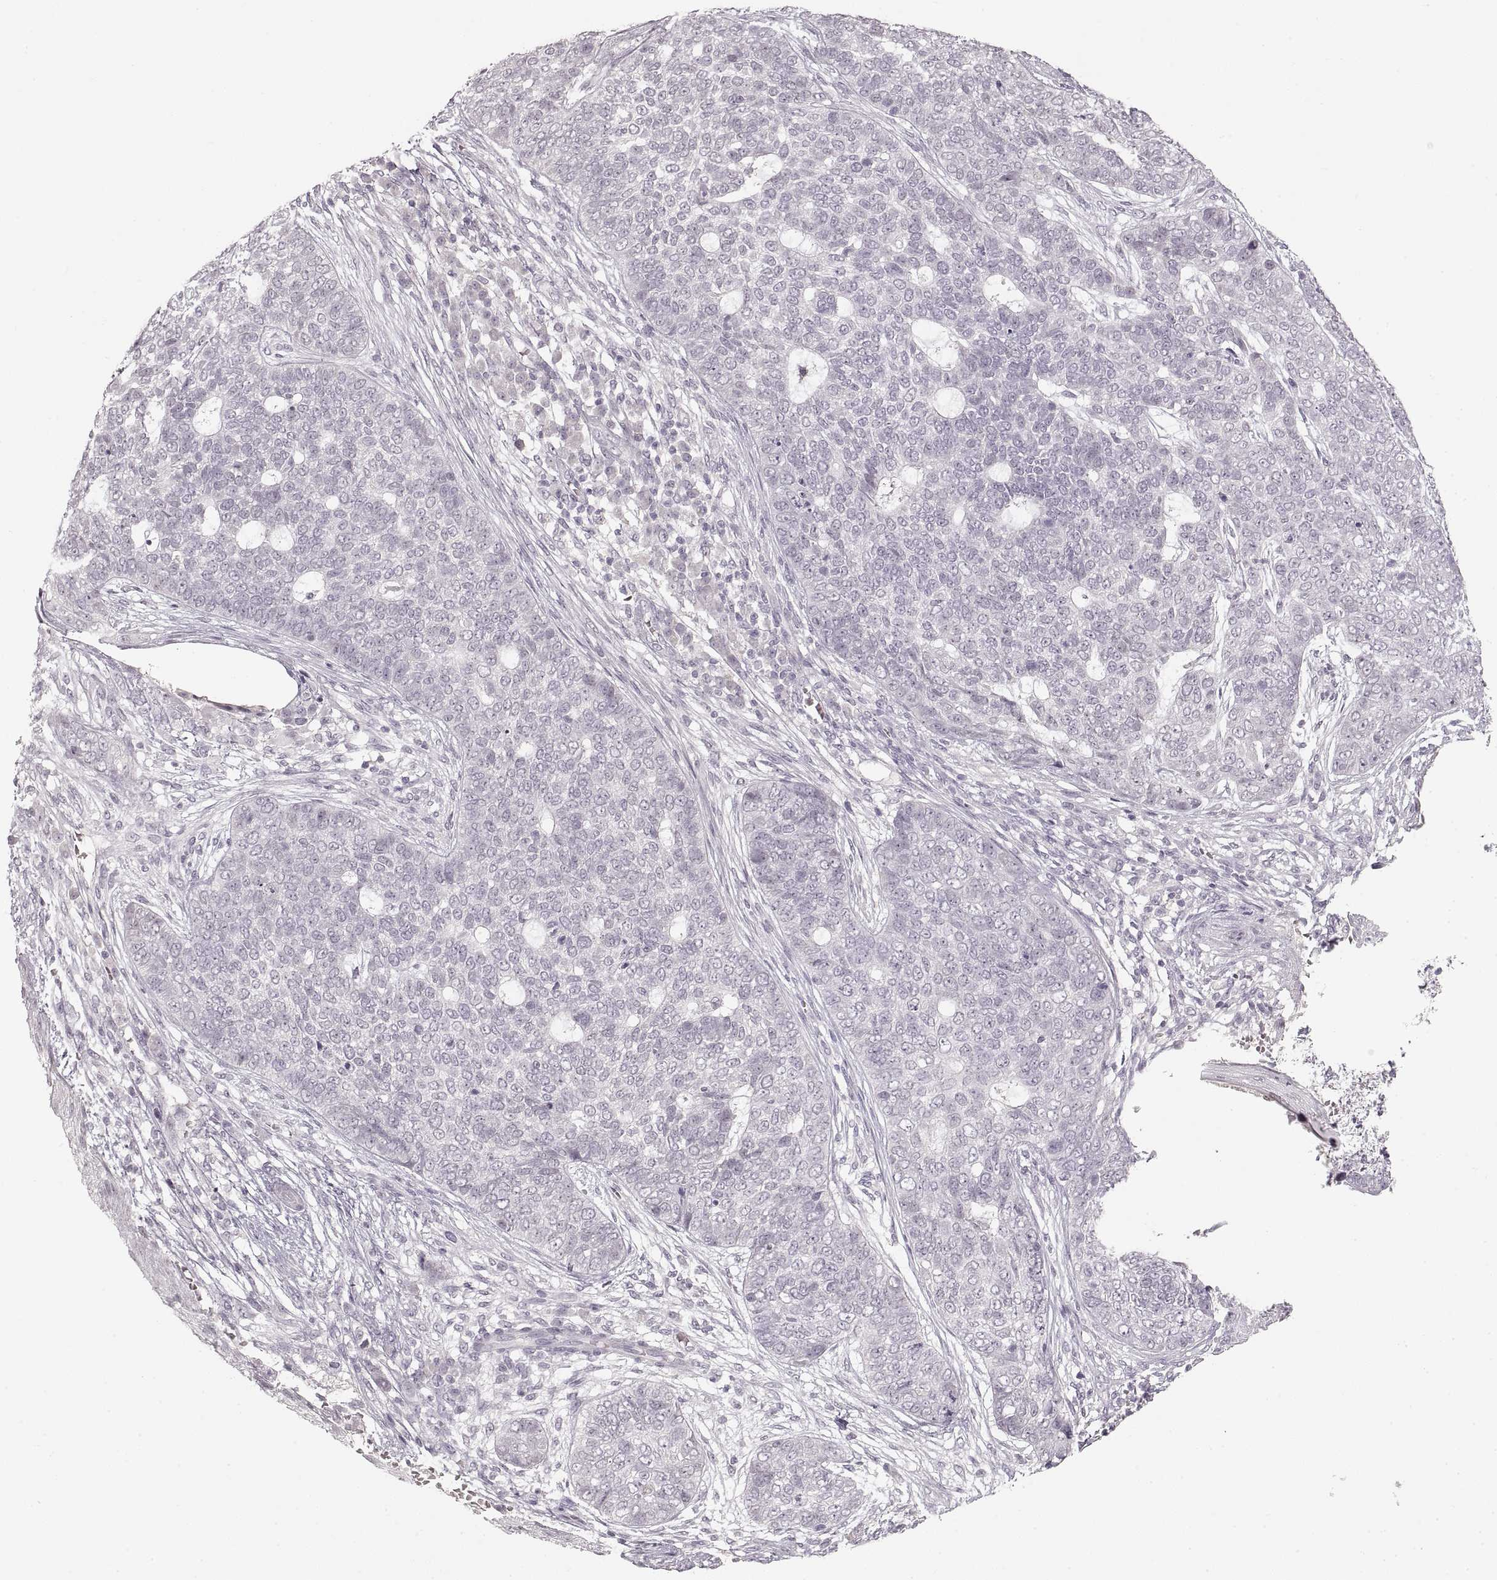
{"staining": {"intensity": "negative", "quantity": "none", "location": "none"}, "tissue": "skin cancer", "cell_type": "Tumor cells", "image_type": "cancer", "snomed": [{"axis": "morphology", "description": "Basal cell carcinoma"}, {"axis": "topography", "description": "Skin"}], "caption": "Human skin cancer stained for a protein using immunohistochemistry (IHC) shows no staining in tumor cells.", "gene": "PCSK2", "patient": {"sex": "female", "age": 69}}